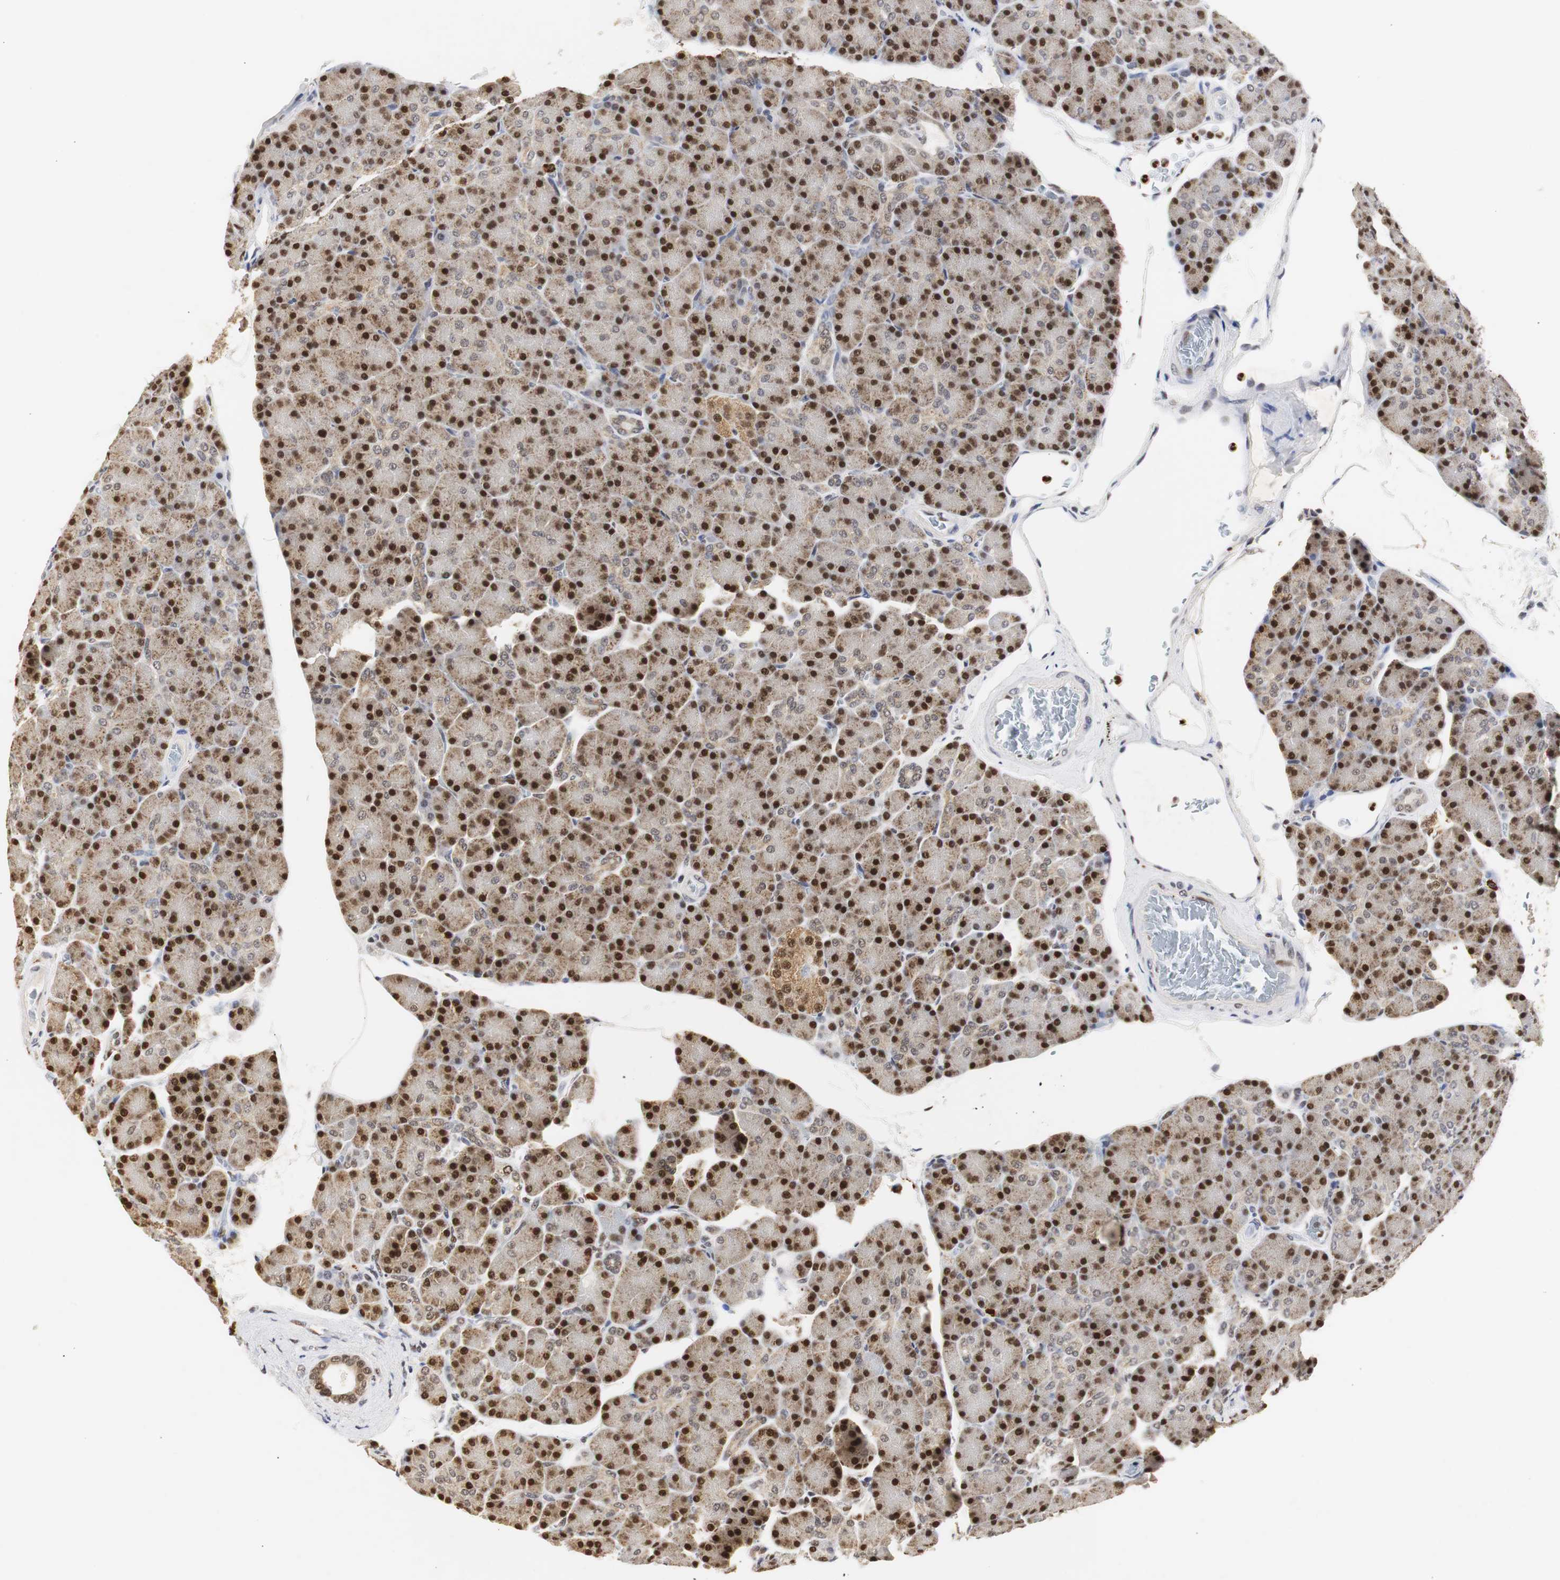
{"staining": {"intensity": "strong", "quantity": ">75%", "location": "nuclear"}, "tissue": "pancreas", "cell_type": "Exocrine glandular cells", "image_type": "normal", "snomed": [{"axis": "morphology", "description": "Normal tissue, NOS"}, {"axis": "topography", "description": "Pancreas"}], "caption": "Immunohistochemistry of unremarkable pancreas displays high levels of strong nuclear positivity in about >75% of exocrine glandular cells.", "gene": "ZFC3H1", "patient": {"sex": "female", "age": 43}}